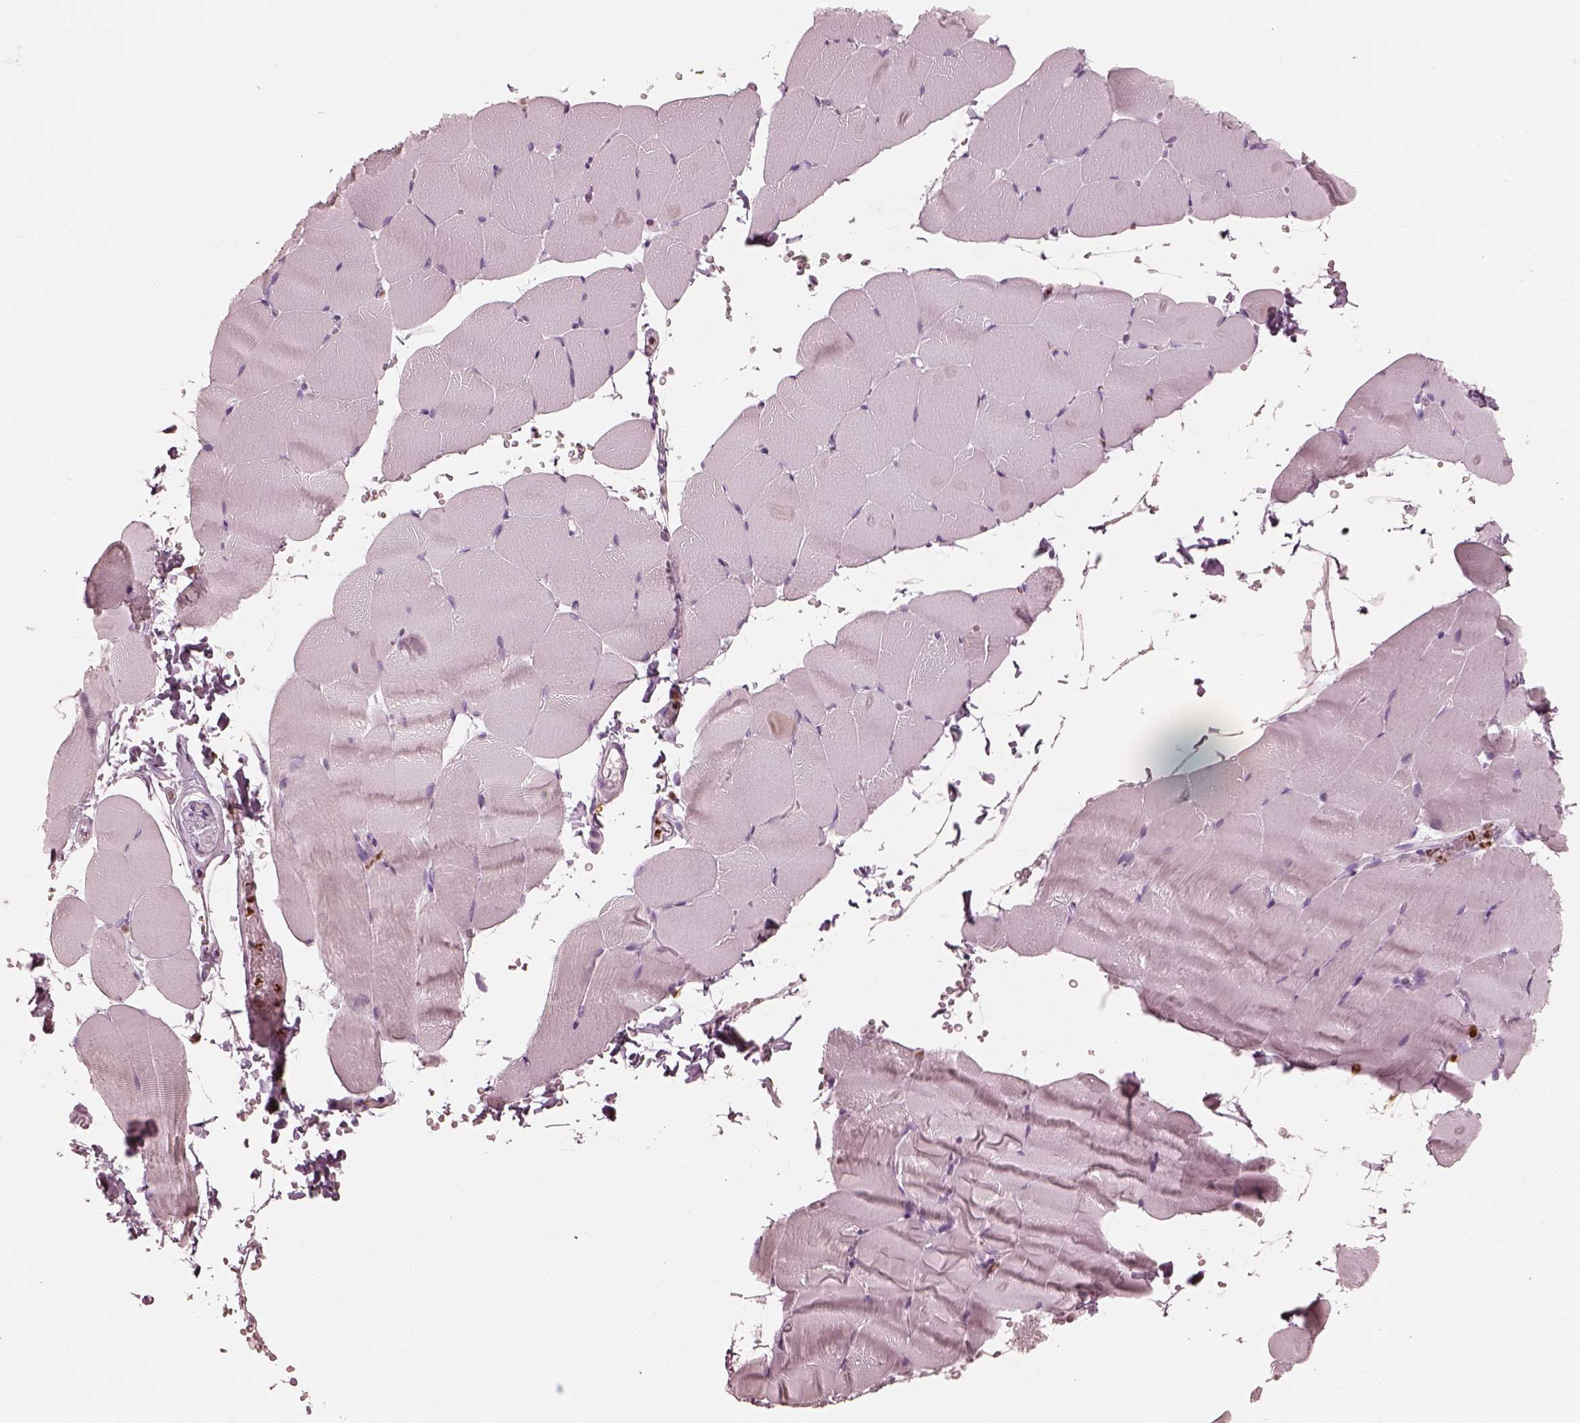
{"staining": {"intensity": "negative", "quantity": "none", "location": "none"}, "tissue": "skeletal muscle", "cell_type": "Myocytes", "image_type": "normal", "snomed": [{"axis": "morphology", "description": "Normal tissue, NOS"}, {"axis": "topography", "description": "Skeletal muscle"}], "caption": "Myocytes show no significant protein positivity in benign skeletal muscle. (DAB (3,3'-diaminobenzidine) immunohistochemistry visualized using brightfield microscopy, high magnification).", "gene": "ALOX5", "patient": {"sex": "female", "age": 37}}